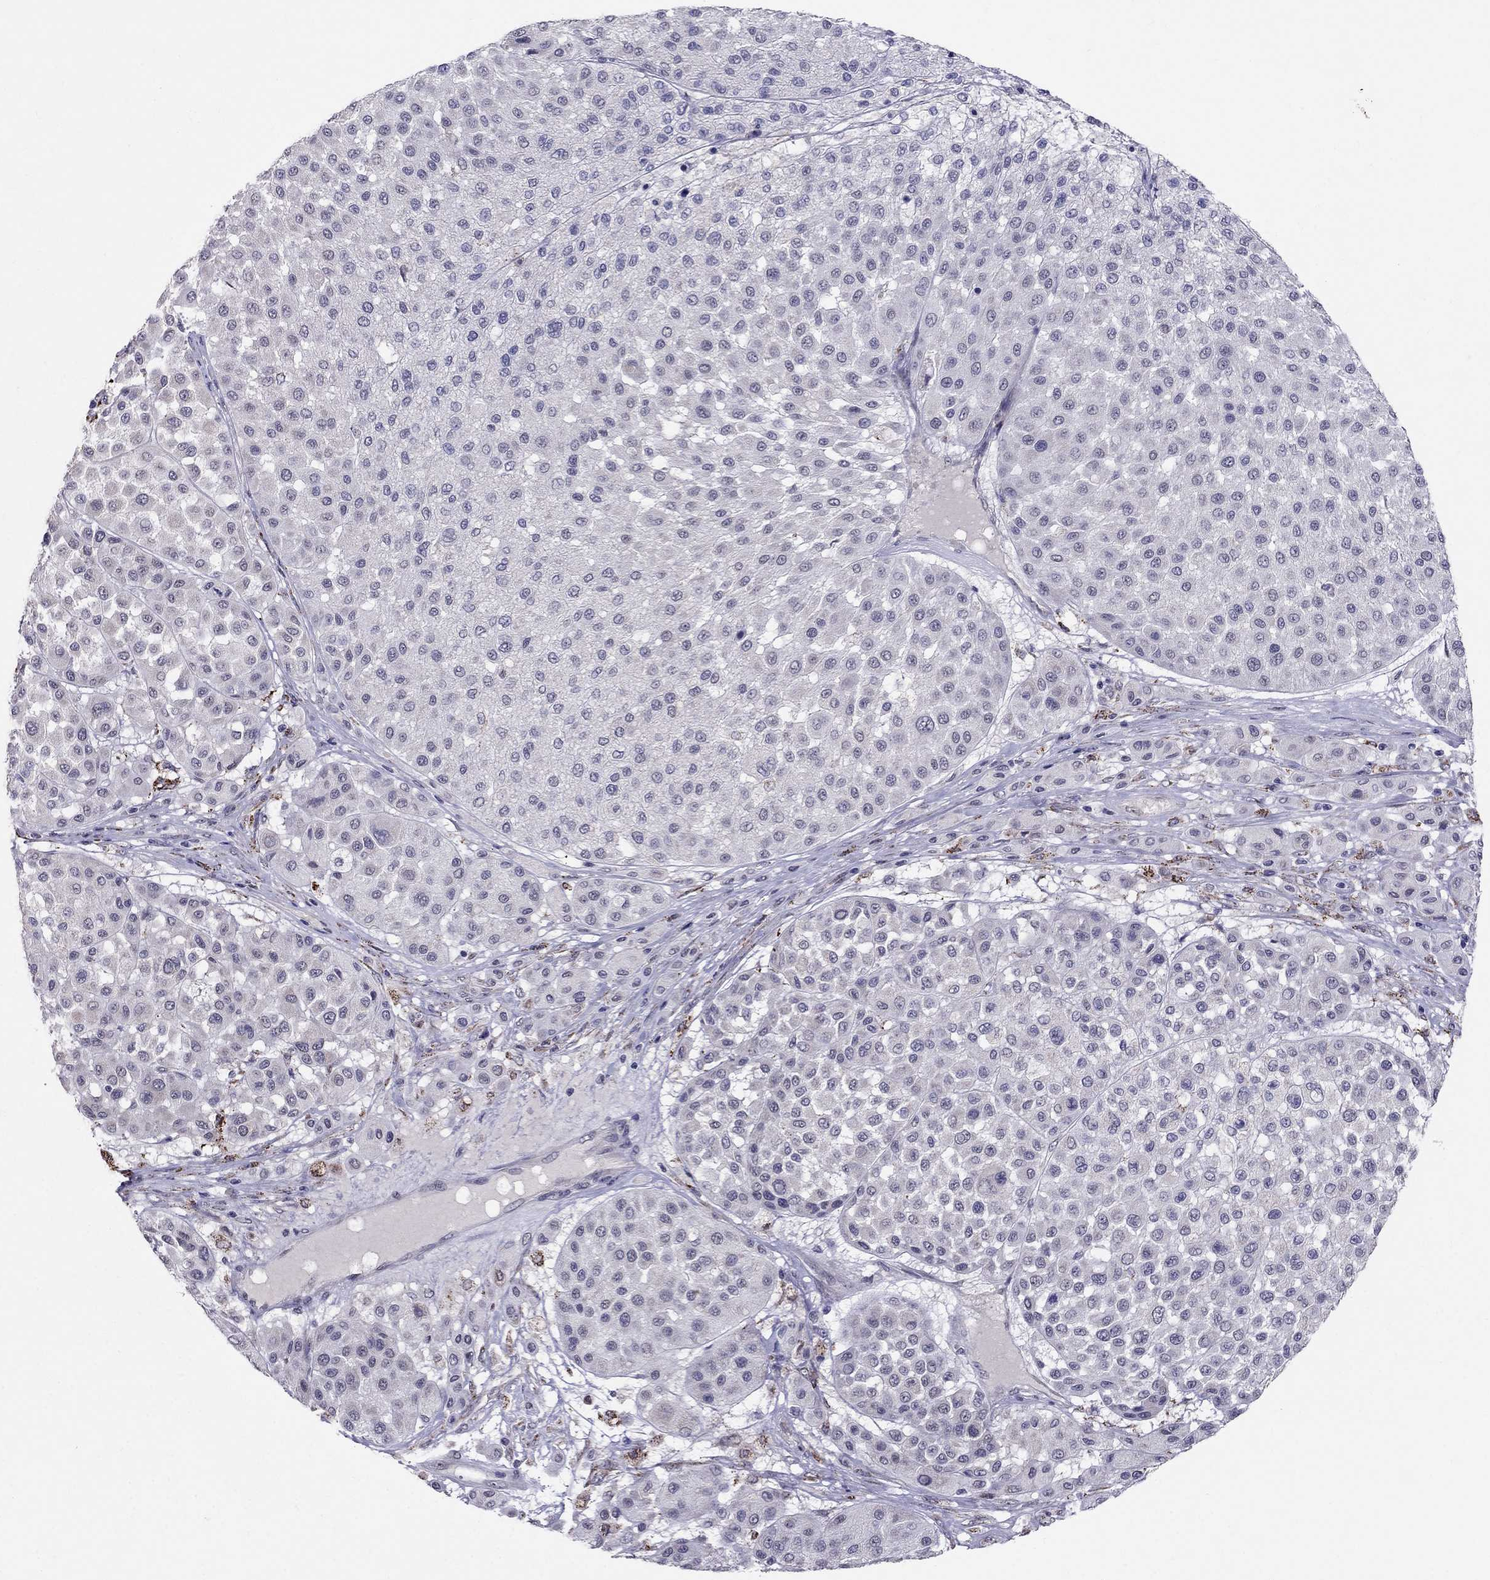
{"staining": {"intensity": "negative", "quantity": "none", "location": "none"}, "tissue": "melanoma", "cell_type": "Tumor cells", "image_type": "cancer", "snomed": [{"axis": "morphology", "description": "Malignant melanoma, Metastatic site"}, {"axis": "topography", "description": "Smooth muscle"}], "caption": "High power microscopy image of an immunohistochemistry (IHC) photomicrograph of melanoma, revealing no significant positivity in tumor cells.", "gene": "MYO3B", "patient": {"sex": "male", "age": 41}}